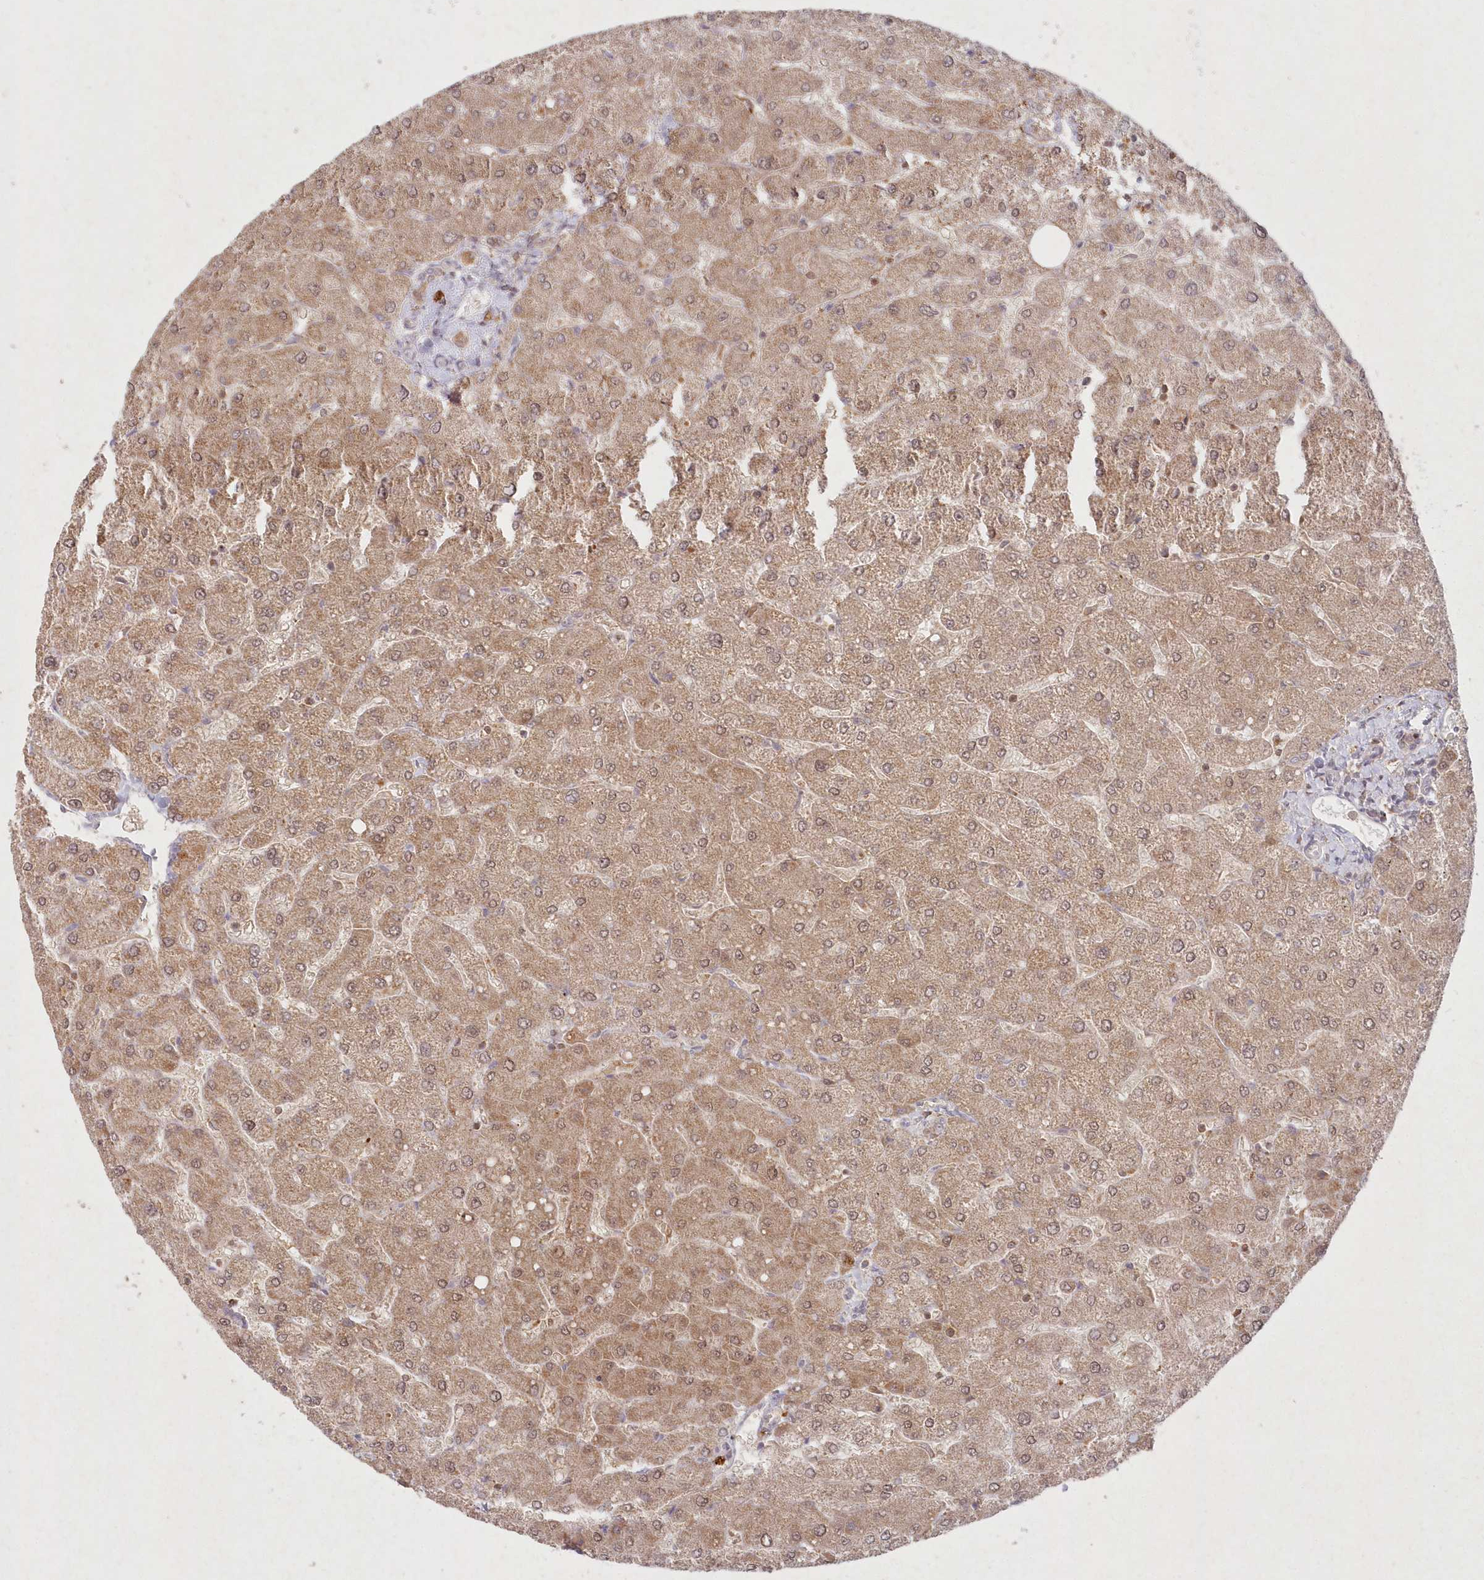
{"staining": {"intensity": "moderate", "quantity": "25%-75%", "location": "cytoplasmic/membranous,nuclear"}, "tissue": "liver", "cell_type": "Cholangiocytes", "image_type": "normal", "snomed": [{"axis": "morphology", "description": "Normal tissue, NOS"}, {"axis": "topography", "description": "Liver"}], "caption": "IHC (DAB (3,3'-diaminobenzidine)) staining of normal human liver shows moderate cytoplasmic/membranous,nuclear protein staining in approximately 25%-75% of cholangiocytes. (DAB = brown stain, brightfield microscopy at high magnification).", "gene": "ASCC1", "patient": {"sex": "male", "age": 55}}